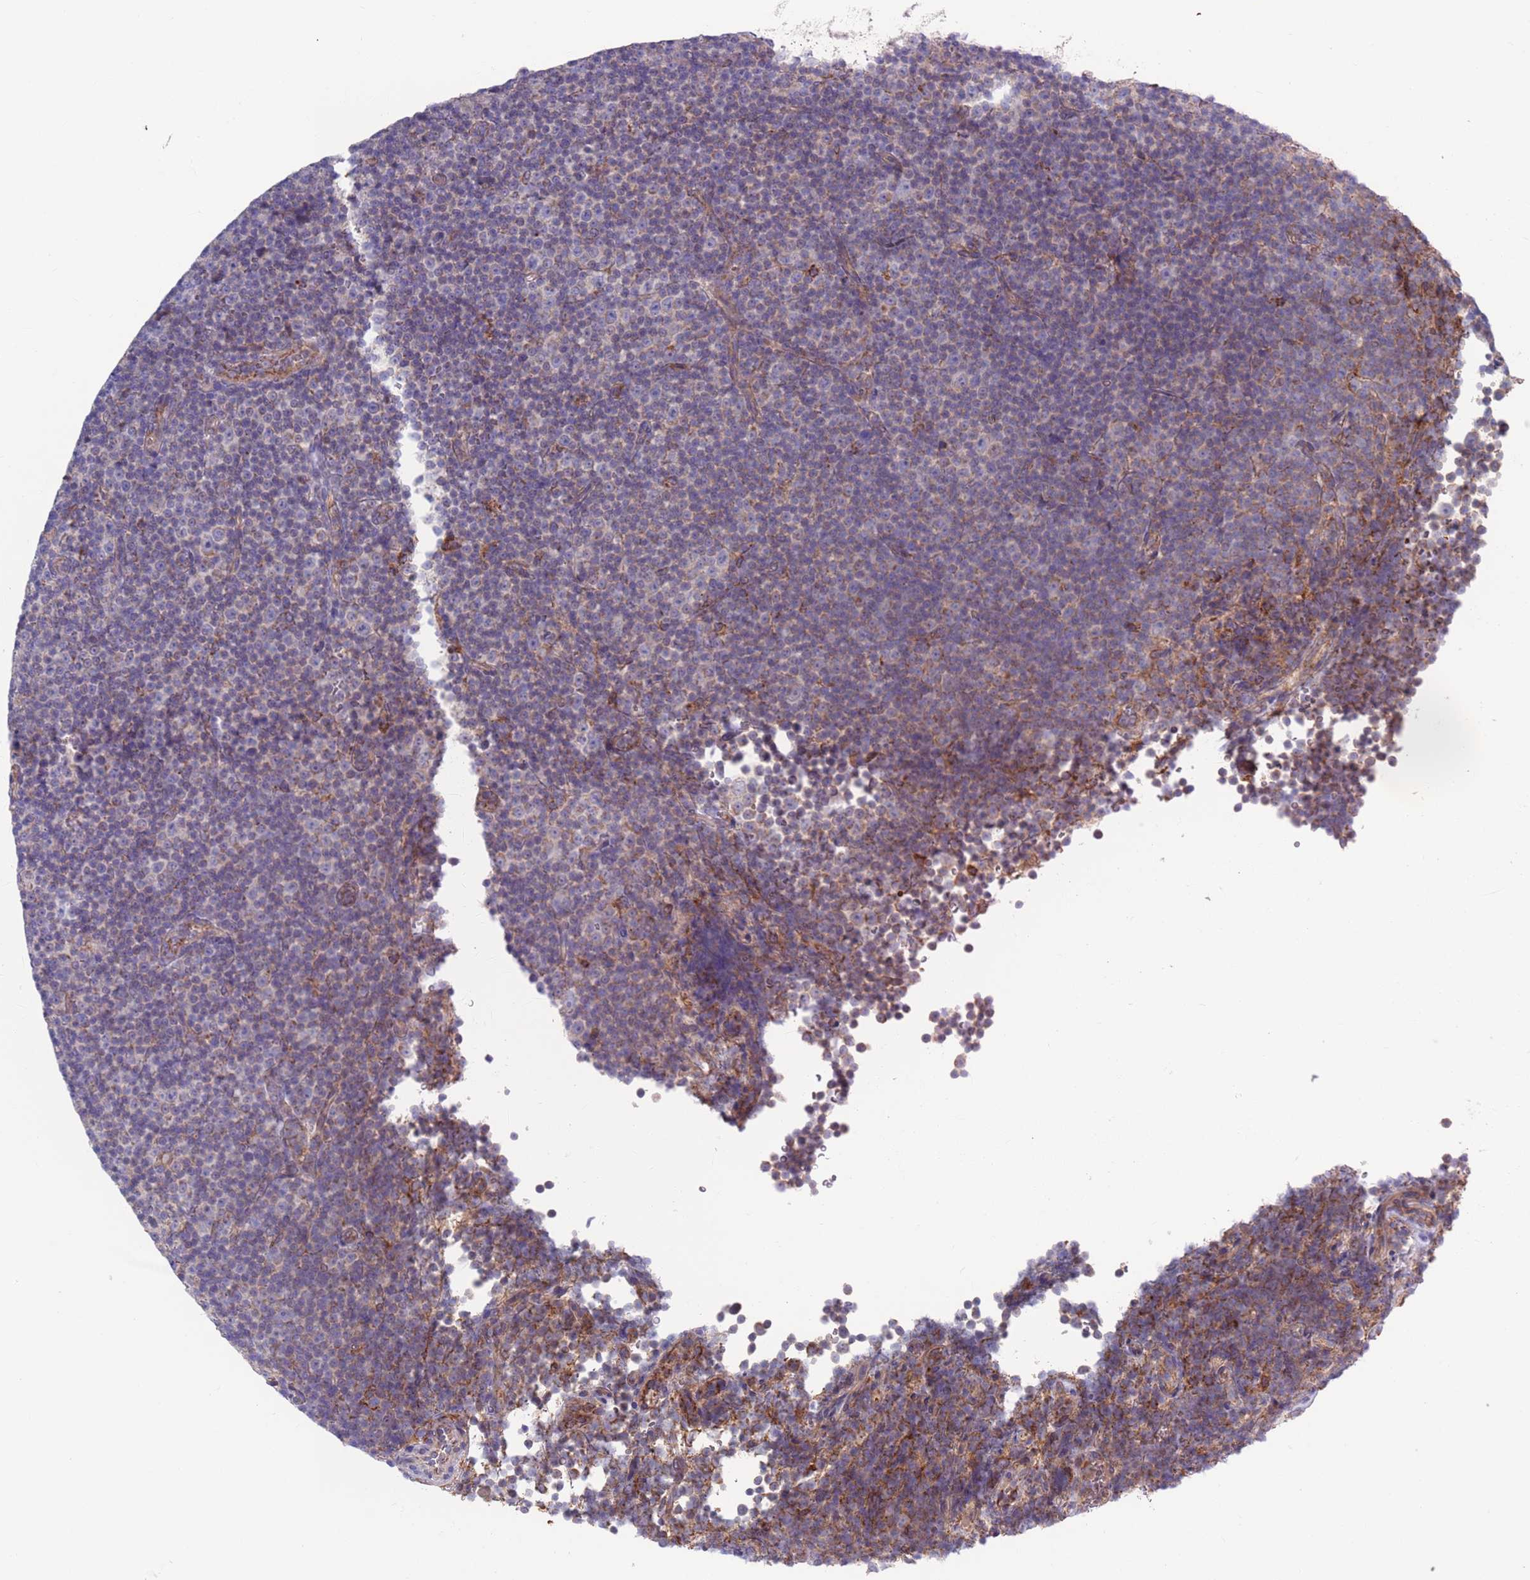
{"staining": {"intensity": "negative", "quantity": "none", "location": "none"}, "tissue": "lymphoma", "cell_type": "Tumor cells", "image_type": "cancer", "snomed": [{"axis": "morphology", "description": "Malignant lymphoma, non-Hodgkin's type, Low grade"}, {"axis": "topography", "description": "Lymph node"}], "caption": "The image exhibits no staining of tumor cells in lymphoma.", "gene": "CHCHD6", "patient": {"sex": "female", "age": 67}}